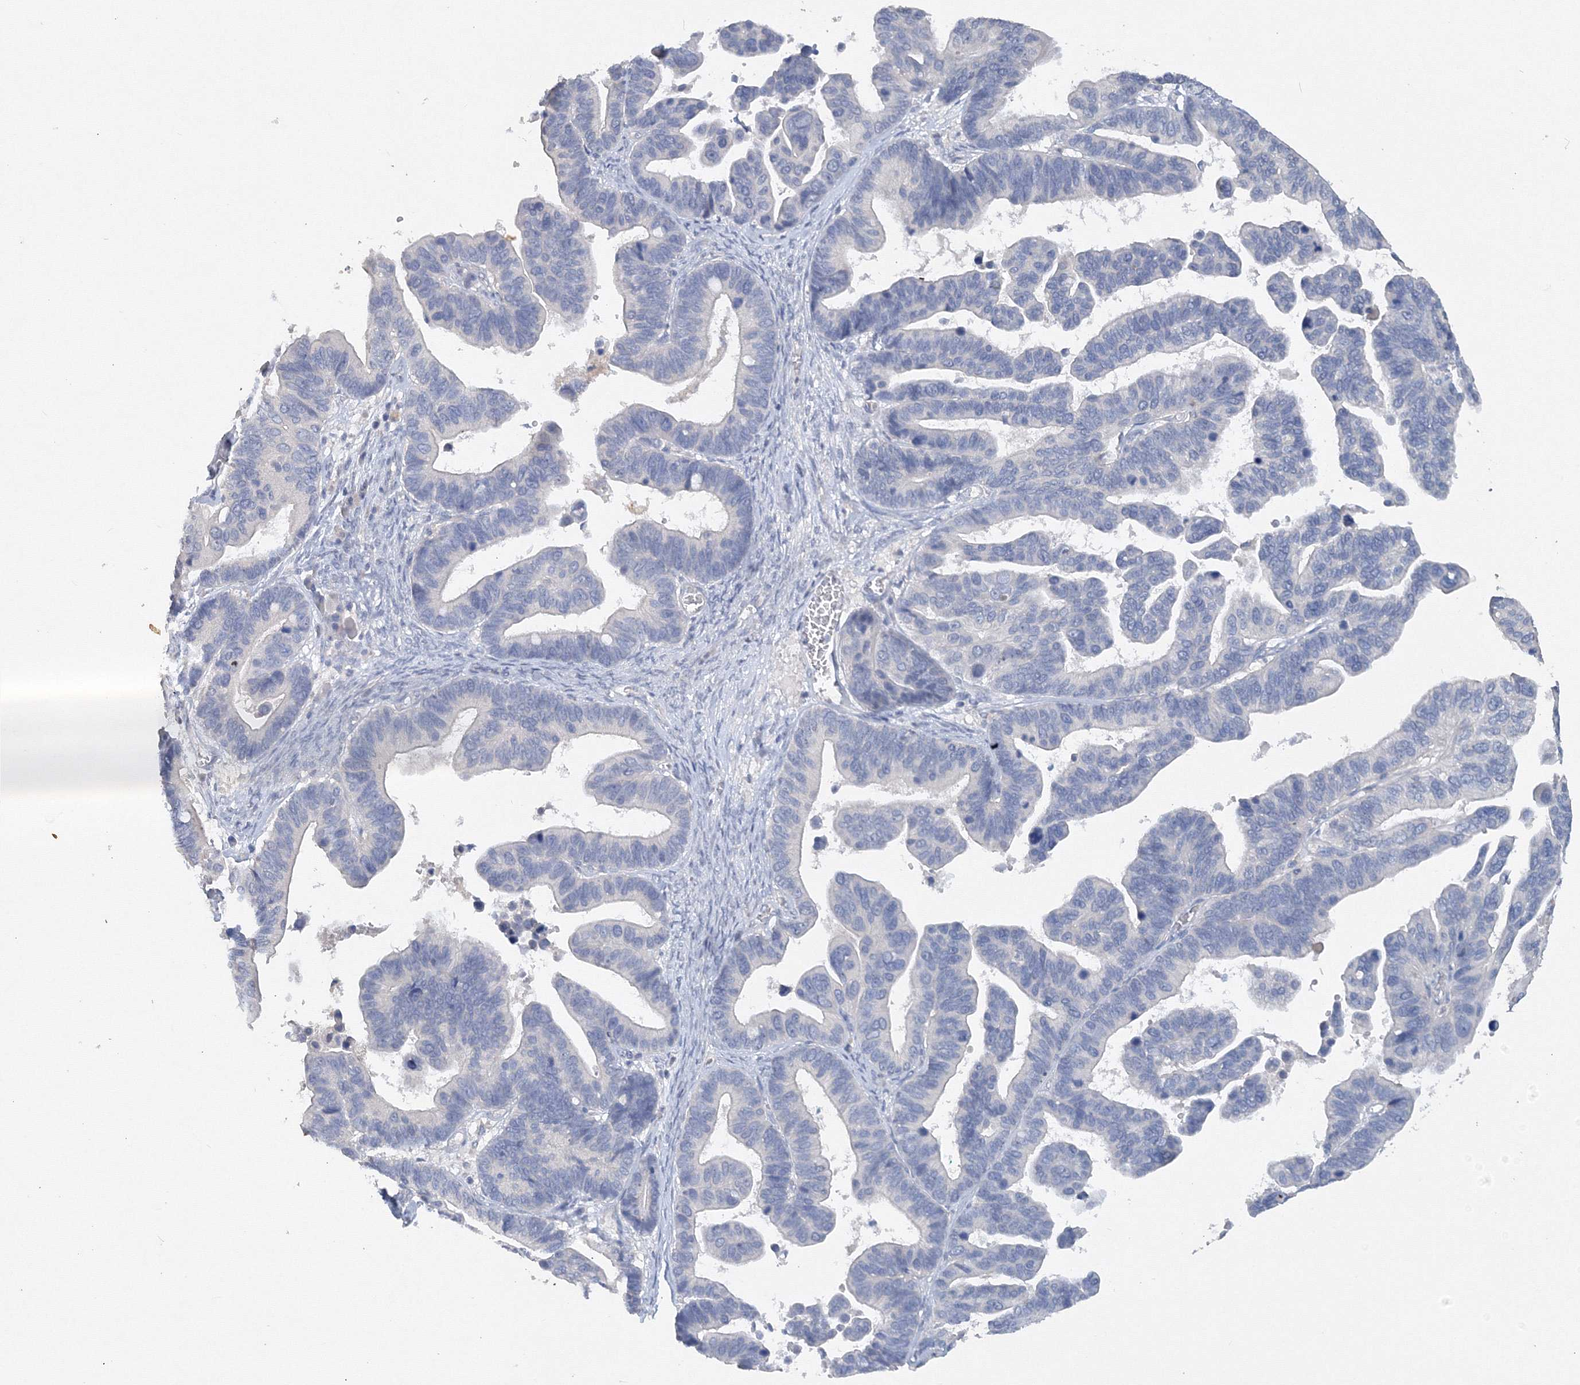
{"staining": {"intensity": "negative", "quantity": "none", "location": "none"}, "tissue": "ovarian cancer", "cell_type": "Tumor cells", "image_type": "cancer", "snomed": [{"axis": "morphology", "description": "Cystadenocarcinoma, serous, NOS"}, {"axis": "topography", "description": "Ovary"}], "caption": "A histopathology image of serous cystadenocarcinoma (ovarian) stained for a protein shows no brown staining in tumor cells.", "gene": "OSBPL6", "patient": {"sex": "female", "age": 56}}